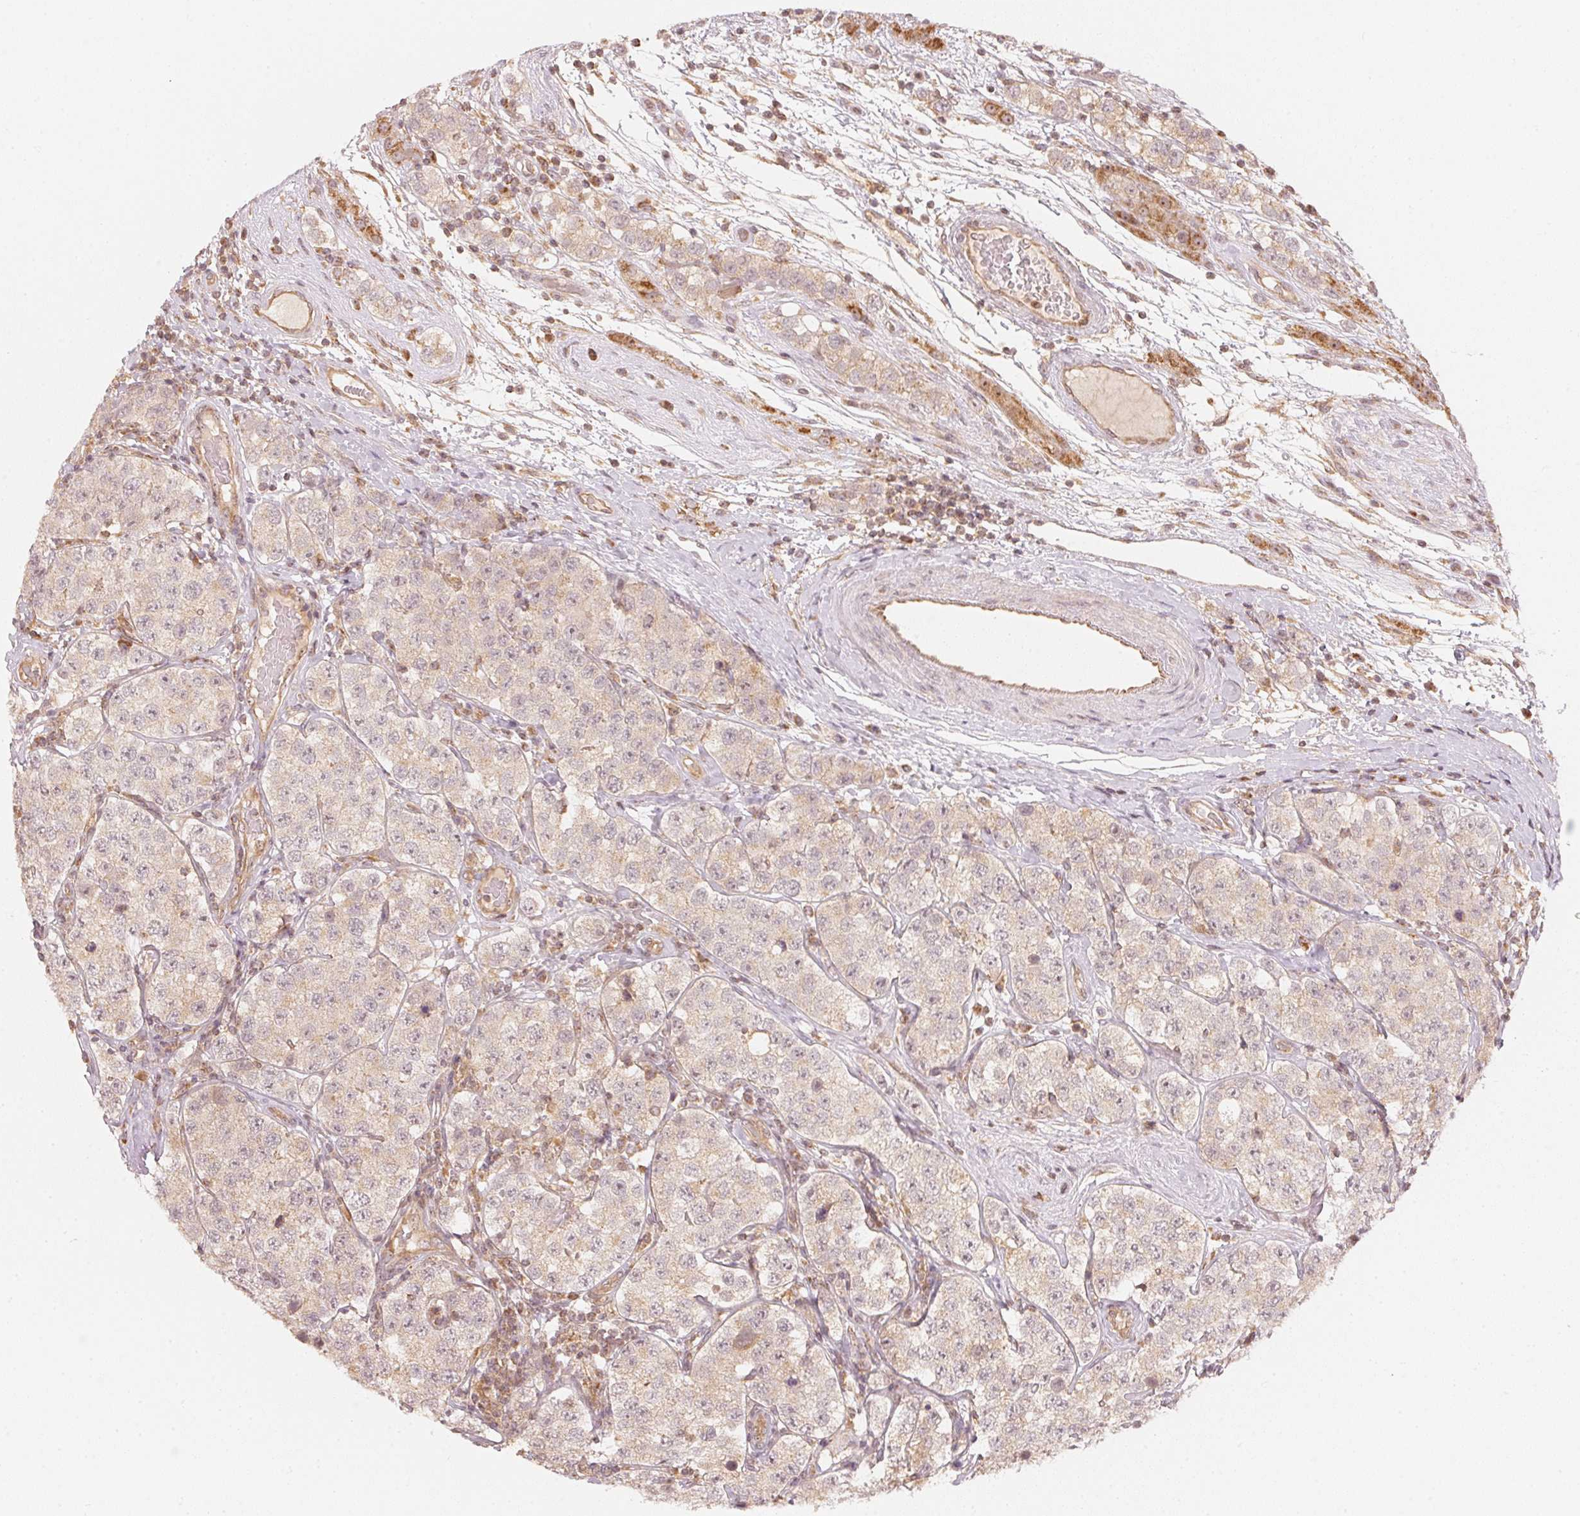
{"staining": {"intensity": "weak", "quantity": ">75%", "location": "cytoplasmic/membranous"}, "tissue": "testis cancer", "cell_type": "Tumor cells", "image_type": "cancer", "snomed": [{"axis": "morphology", "description": "Seminoma, NOS"}, {"axis": "topography", "description": "Testis"}], "caption": "A low amount of weak cytoplasmic/membranous staining is seen in about >75% of tumor cells in seminoma (testis) tissue. Nuclei are stained in blue.", "gene": "WDR54", "patient": {"sex": "male", "age": 34}}